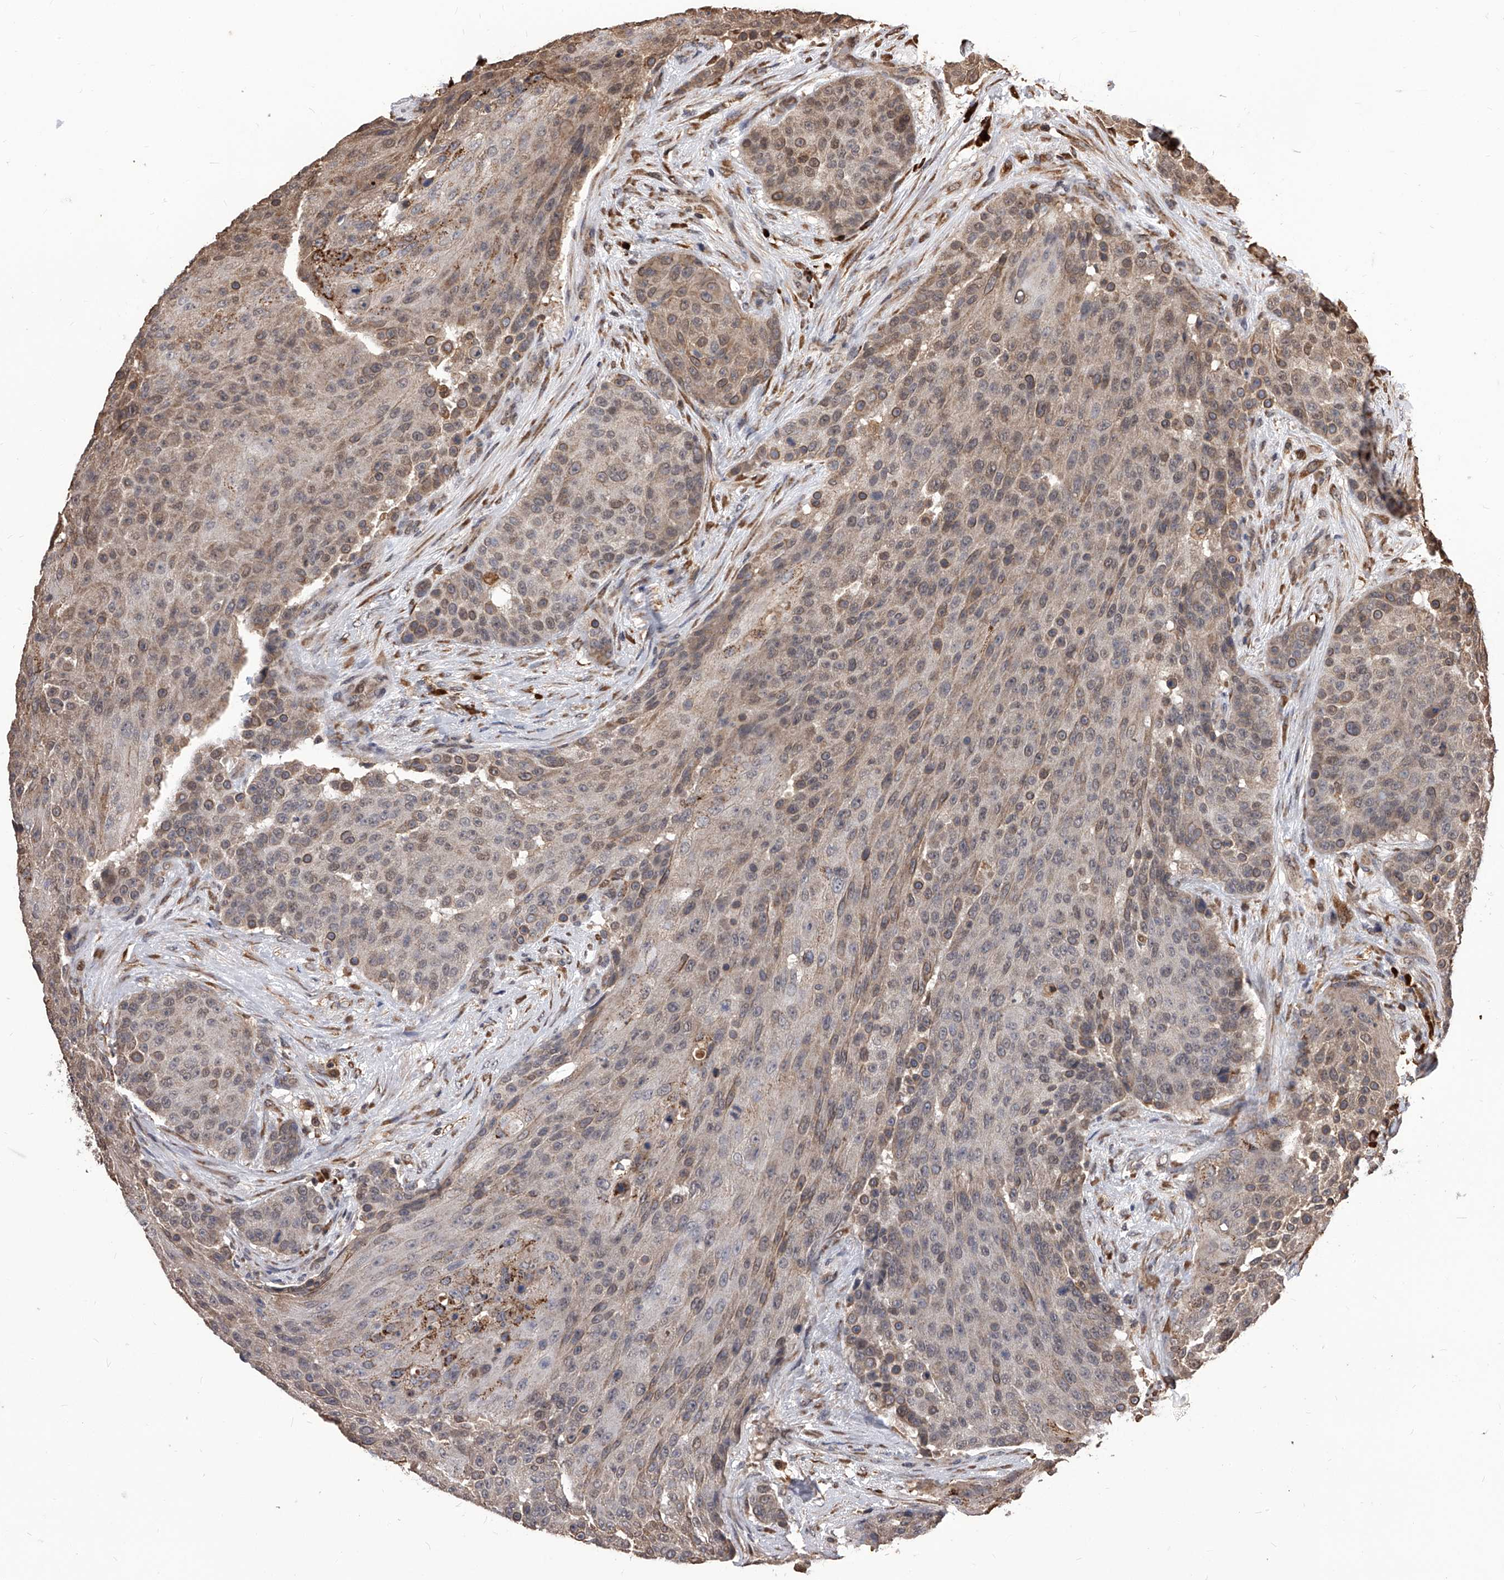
{"staining": {"intensity": "weak", "quantity": ">75%", "location": "cytoplasmic/membranous,nuclear"}, "tissue": "urothelial cancer", "cell_type": "Tumor cells", "image_type": "cancer", "snomed": [{"axis": "morphology", "description": "Urothelial carcinoma, High grade"}, {"axis": "topography", "description": "Urinary bladder"}], "caption": "Tumor cells reveal low levels of weak cytoplasmic/membranous and nuclear expression in approximately >75% of cells in urothelial cancer. (brown staining indicates protein expression, while blue staining denotes nuclei).", "gene": "ID1", "patient": {"sex": "female", "age": 63}}